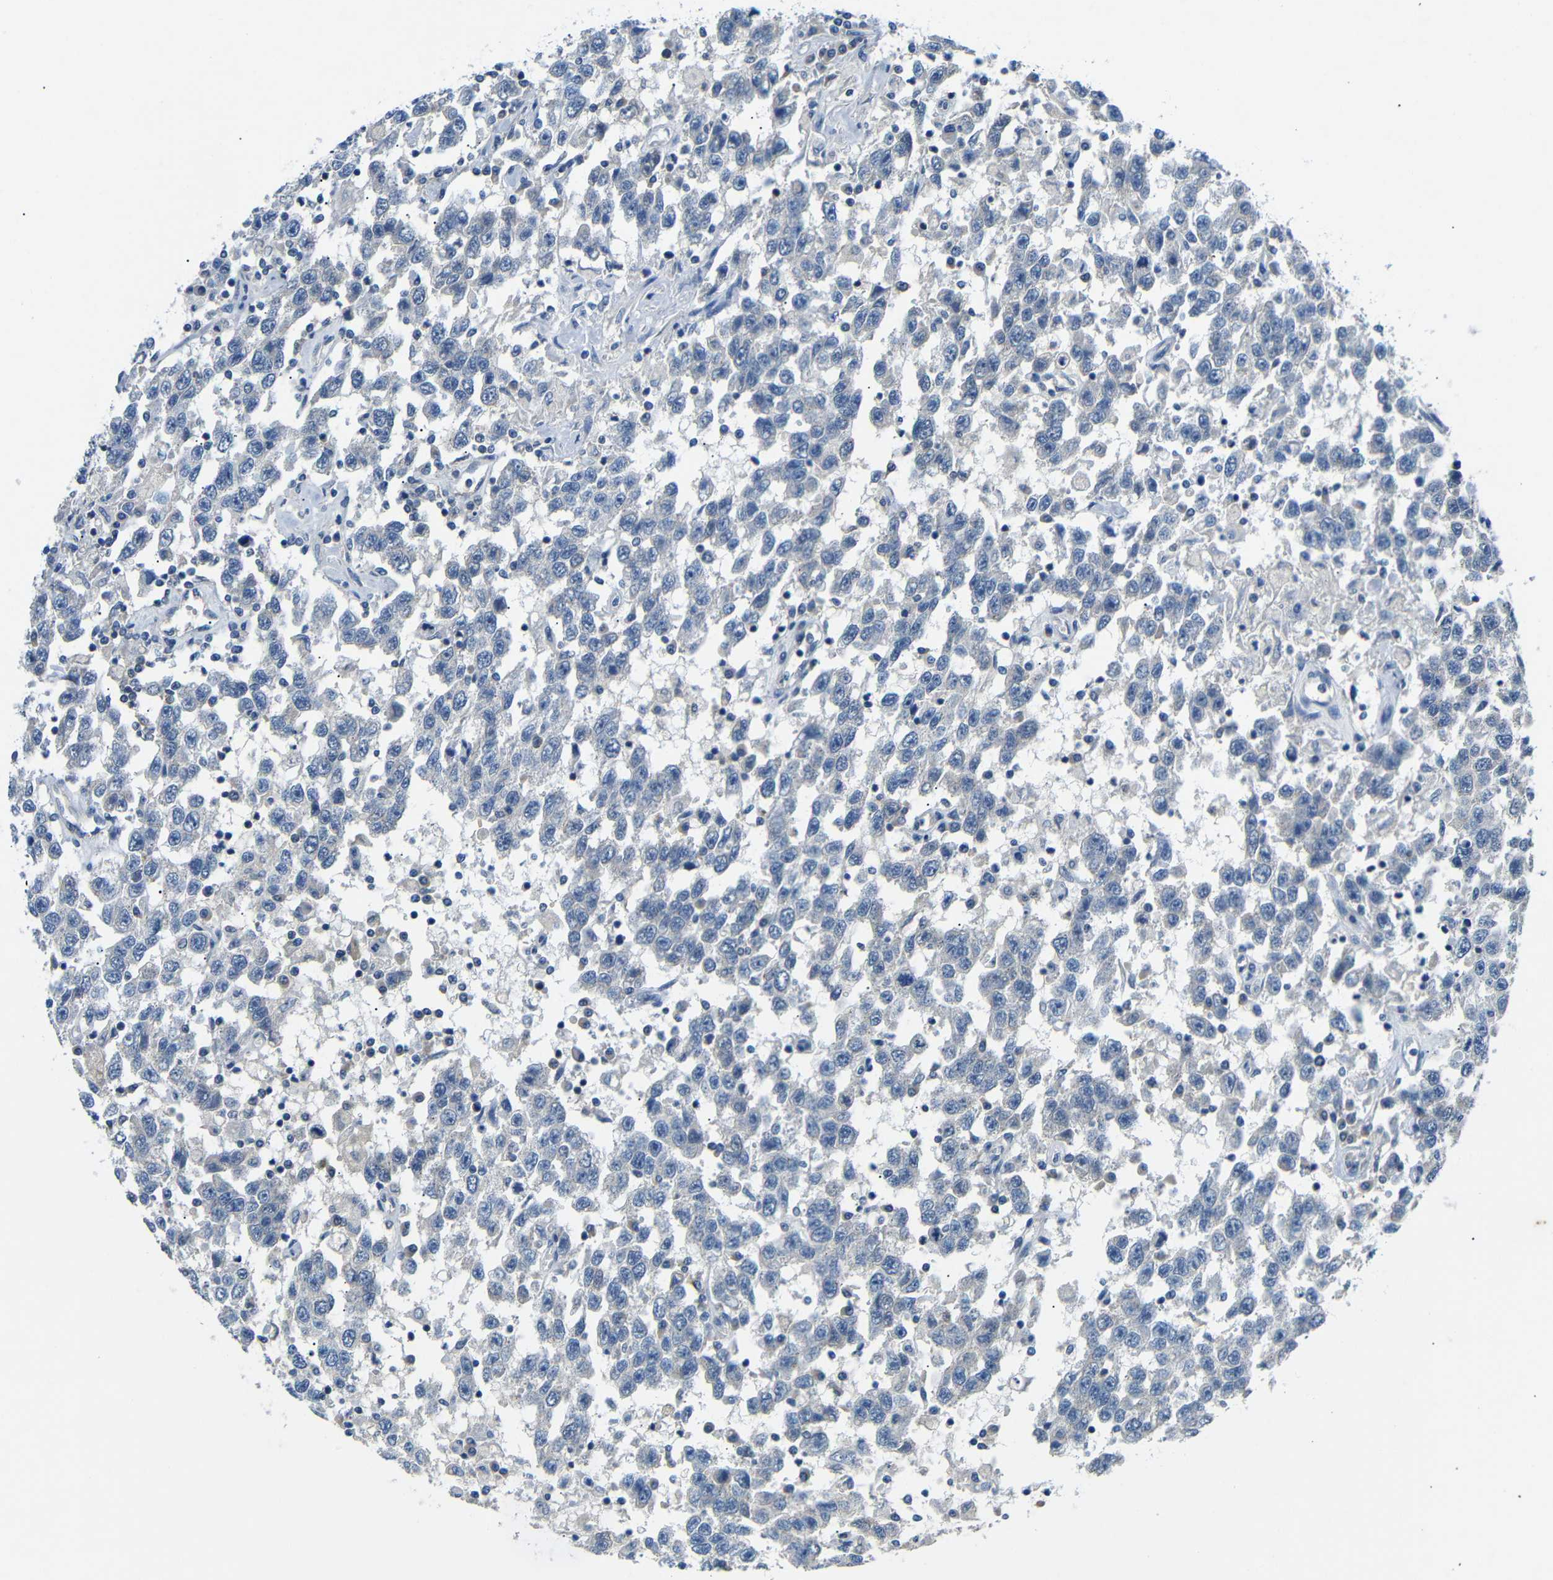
{"staining": {"intensity": "negative", "quantity": "none", "location": "none"}, "tissue": "testis cancer", "cell_type": "Tumor cells", "image_type": "cancer", "snomed": [{"axis": "morphology", "description": "Seminoma, NOS"}, {"axis": "topography", "description": "Testis"}], "caption": "Immunohistochemical staining of human testis seminoma reveals no significant expression in tumor cells.", "gene": "DCP1A", "patient": {"sex": "male", "age": 41}}